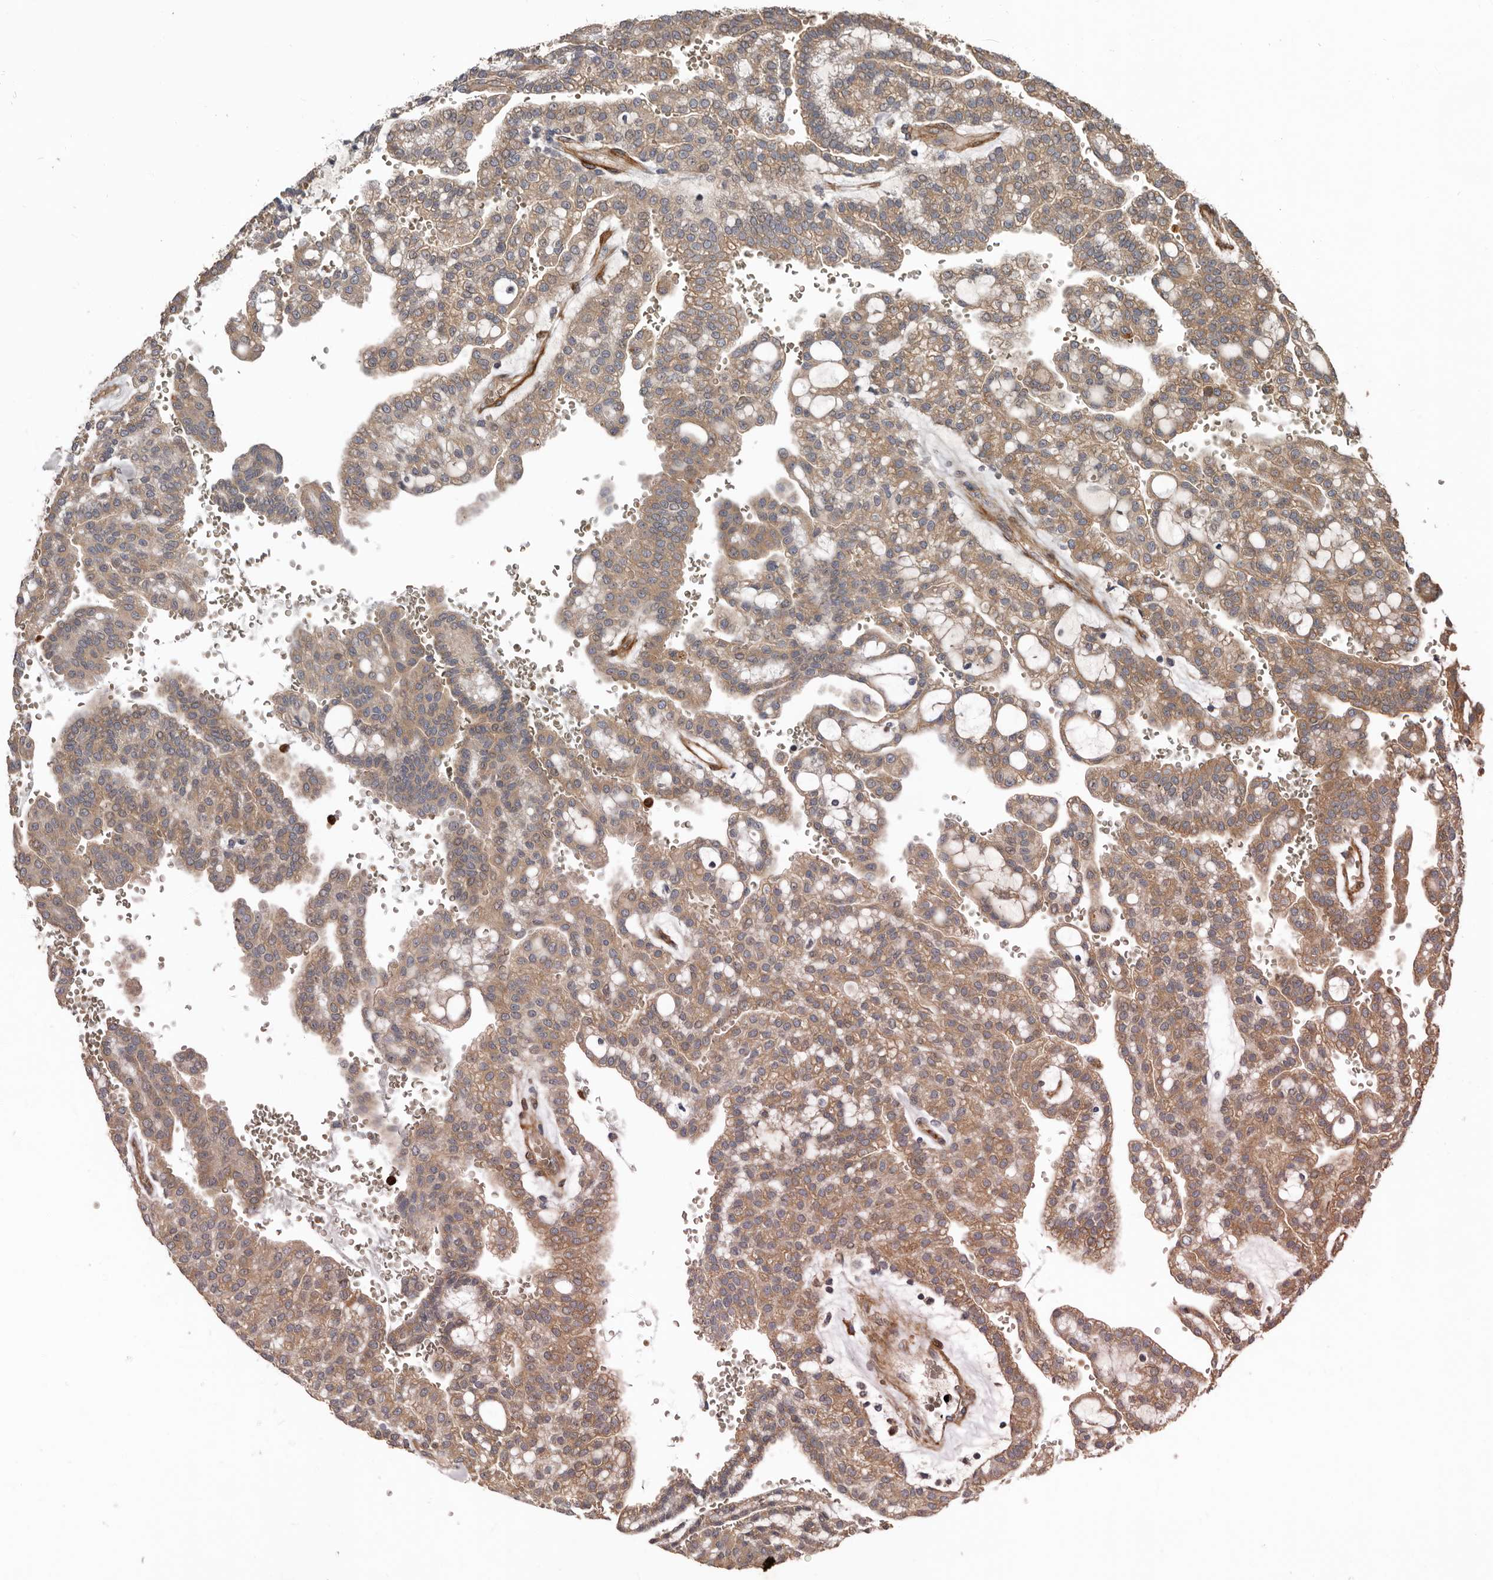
{"staining": {"intensity": "moderate", "quantity": ">75%", "location": "cytoplasmic/membranous"}, "tissue": "renal cancer", "cell_type": "Tumor cells", "image_type": "cancer", "snomed": [{"axis": "morphology", "description": "Adenocarcinoma, NOS"}, {"axis": "topography", "description": "Kidney"}], "caption": "Renal cancer stained with DAB (3,3'-diaminobenzidine) immunohistochemistry demonstrates medium levels of moderate cytoplasmic/membranous expression in about >75% of tumor cells.", "gene": "ARHGEF5", "patient": {"sex": "male", "age": 63}}